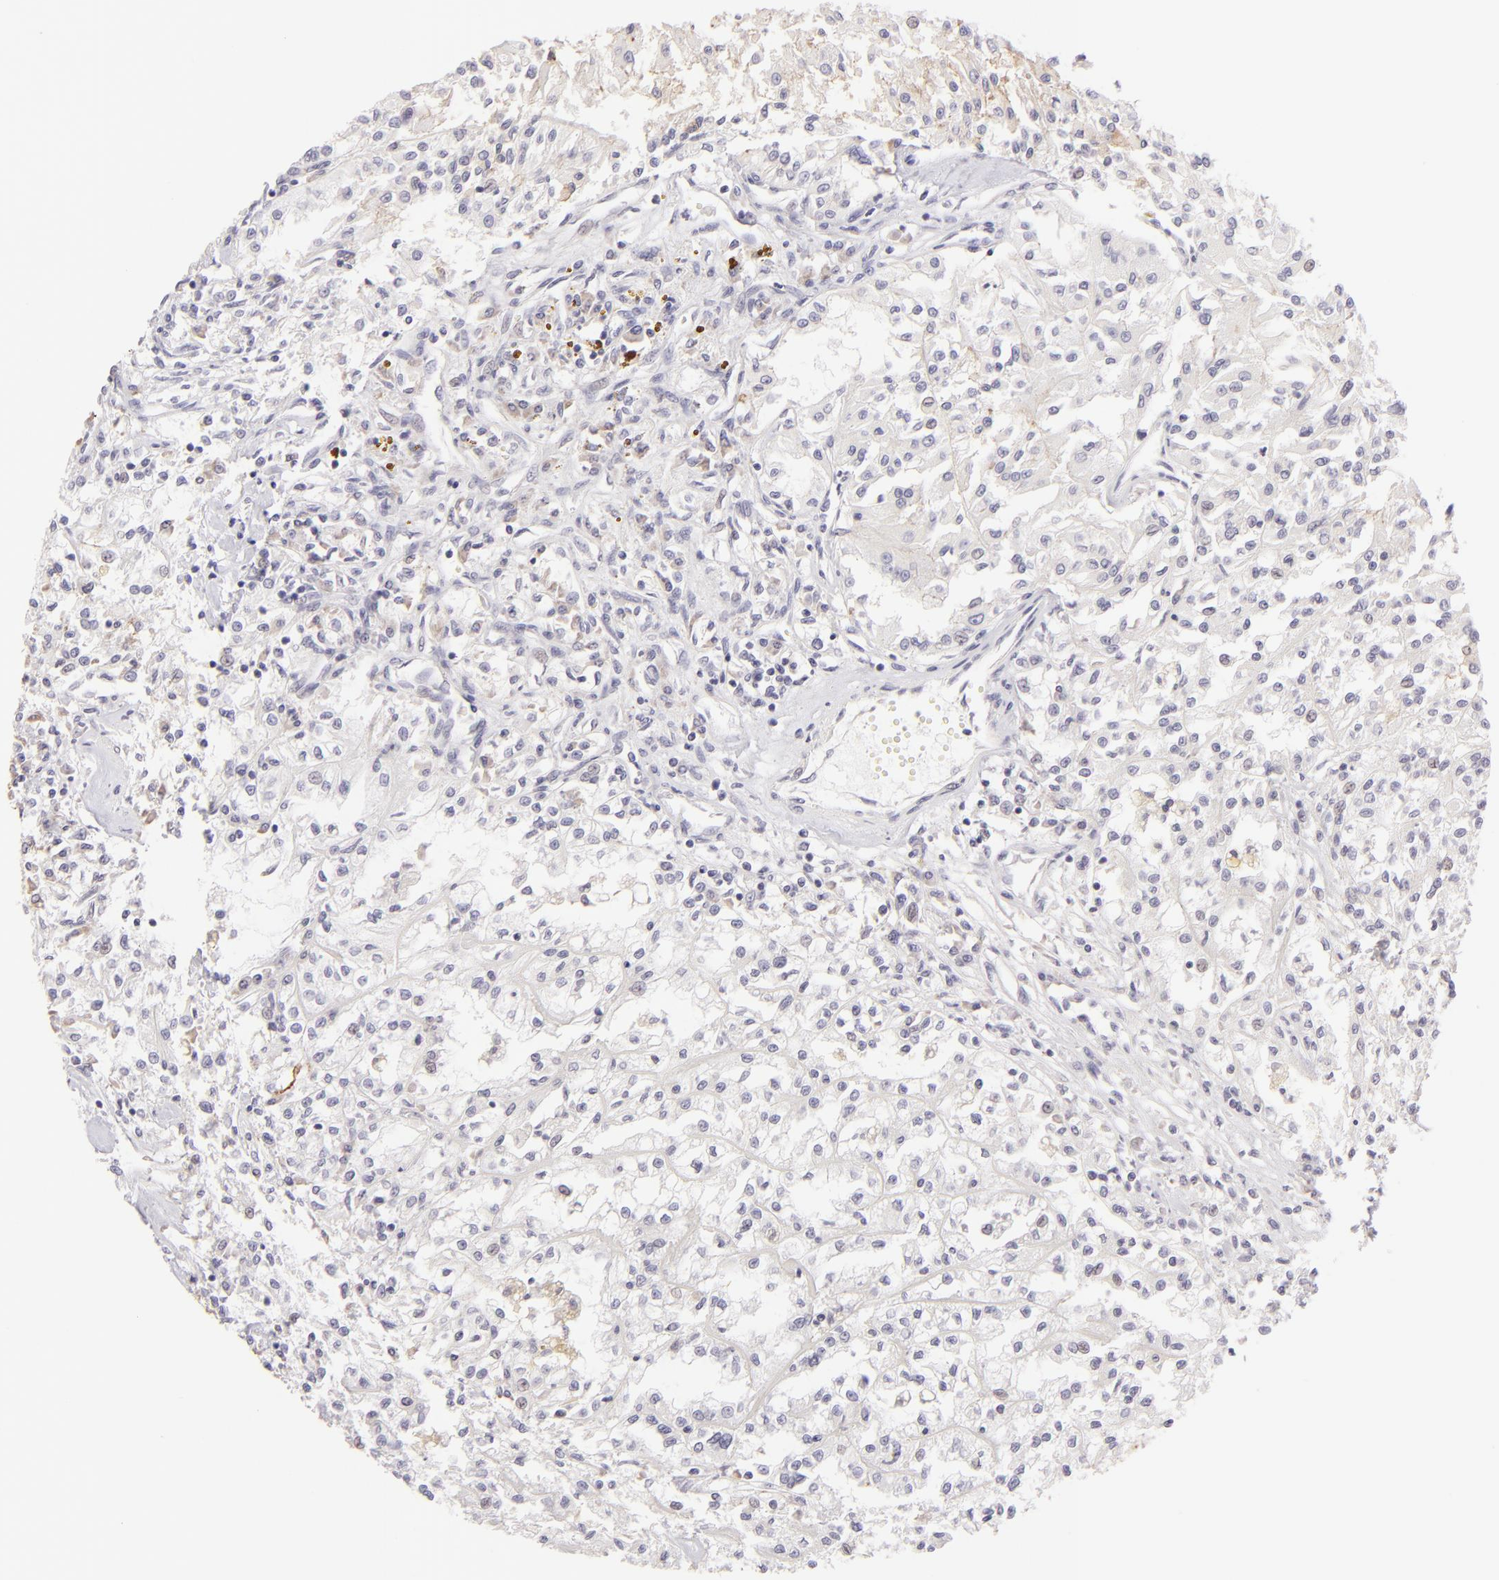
{"staining": {"intensity": "negative", "quantity": "none", "location": "none"}, "tissue": "renal cancer", "cell_type": "Tumor cells", "image_type": "cancer", "snomed": [{"axis": "morphology", "description": "Adenocarcinoma, NOS"}, {"axis": "topography", "description": "Kidney"}], "caption": "Tumor cells are negative for protein expression in human renal cancer.", "gene": "CLDN4", "patient": {"sex": "male", "age": 78}}